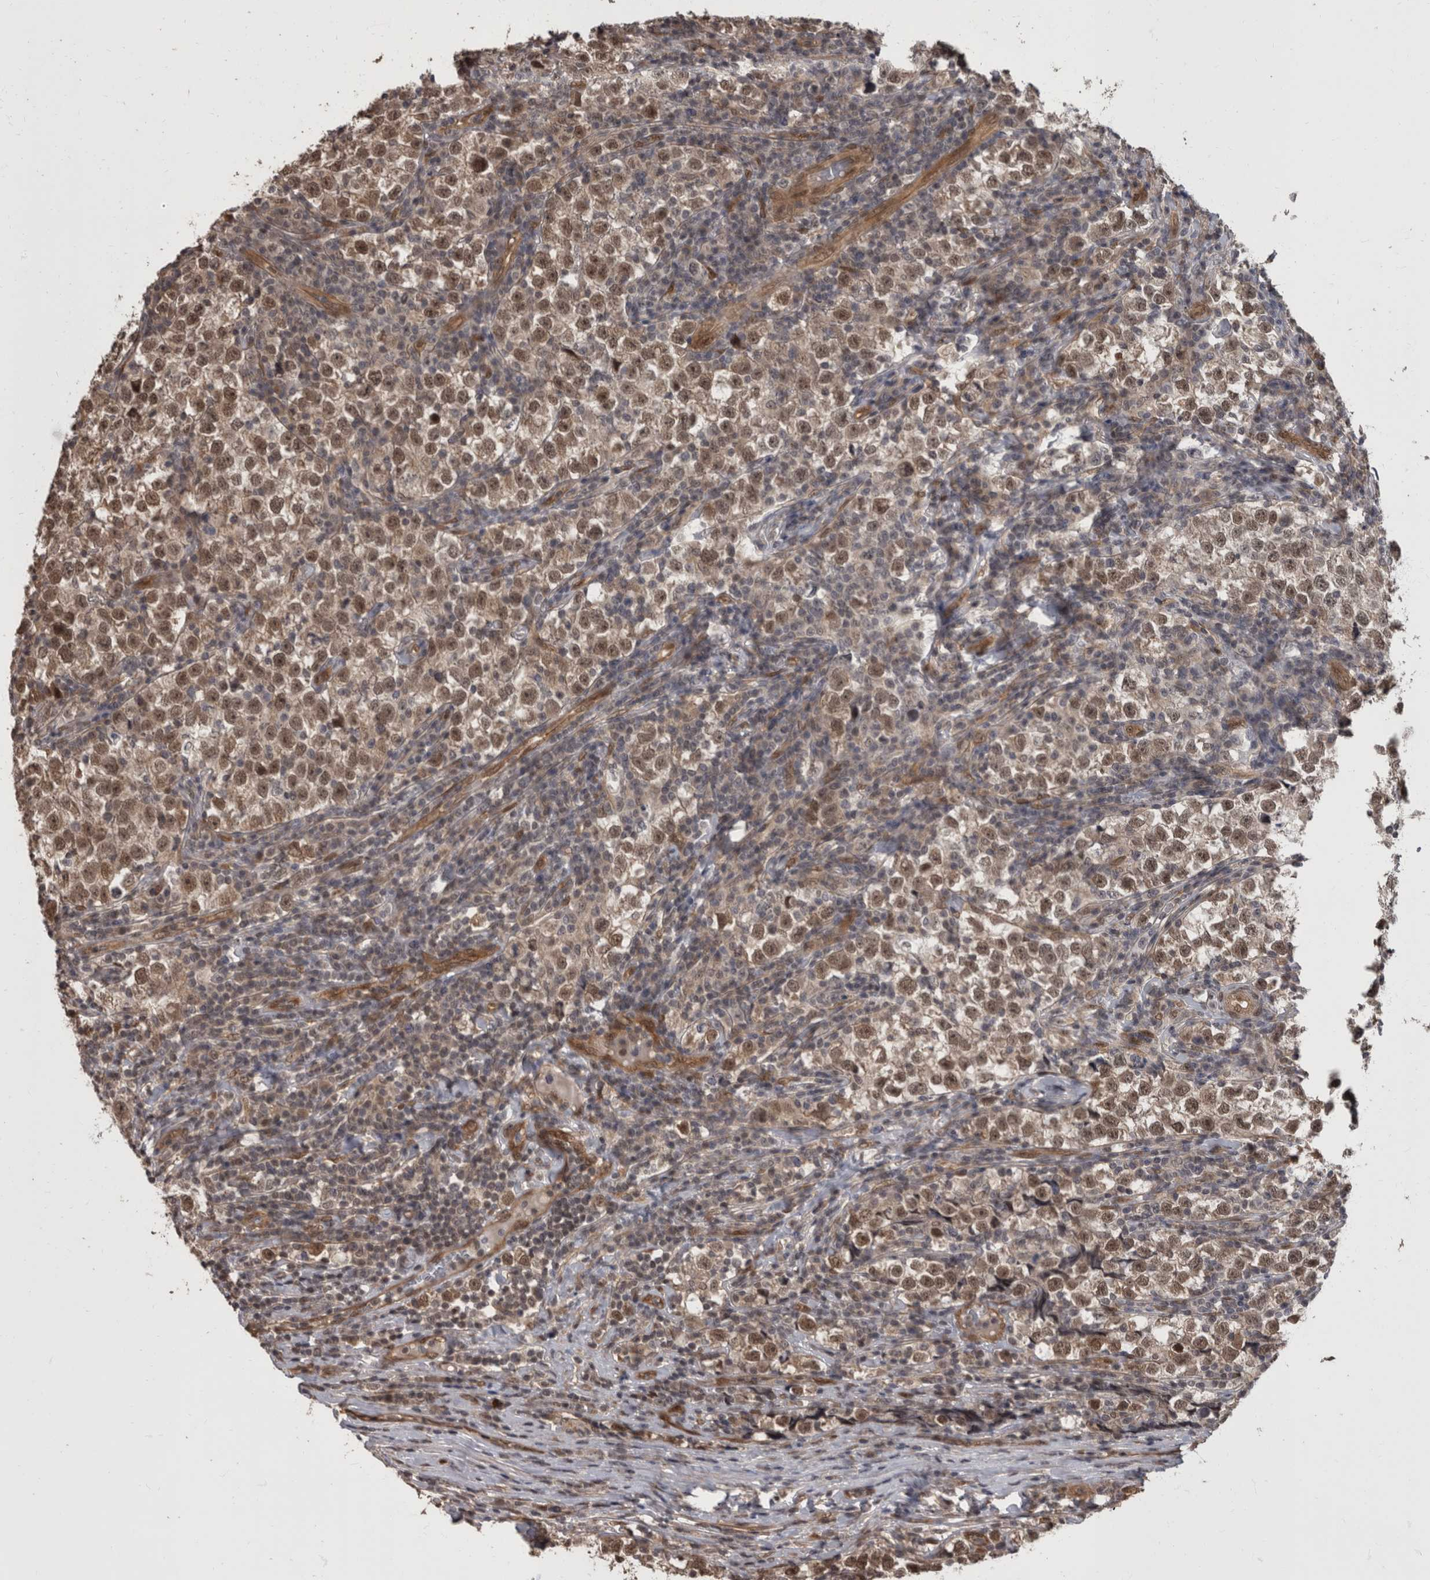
{"staining": {"intensity": "moderate", "quantity": ">75%", "location": "nuclear"}, "tissue": "testis cancer", "cell_type": "Tumor cells", "image_type": "cancer", "snomed": [{"axis": "morphology", "description": "Normal tissue, NOS"}, {"axis": "morphology", "description": "Seminoma, NOS"}, {"axis": "topography", "description": "Testis"}], "caption": "Testis cancer (seminoma) stained with a brown dye shows moderate nuclear positive staining in approximately >75% of tumor cells.", "gene": "AKT3", "patient": {"sex": "male", "age": 43}}